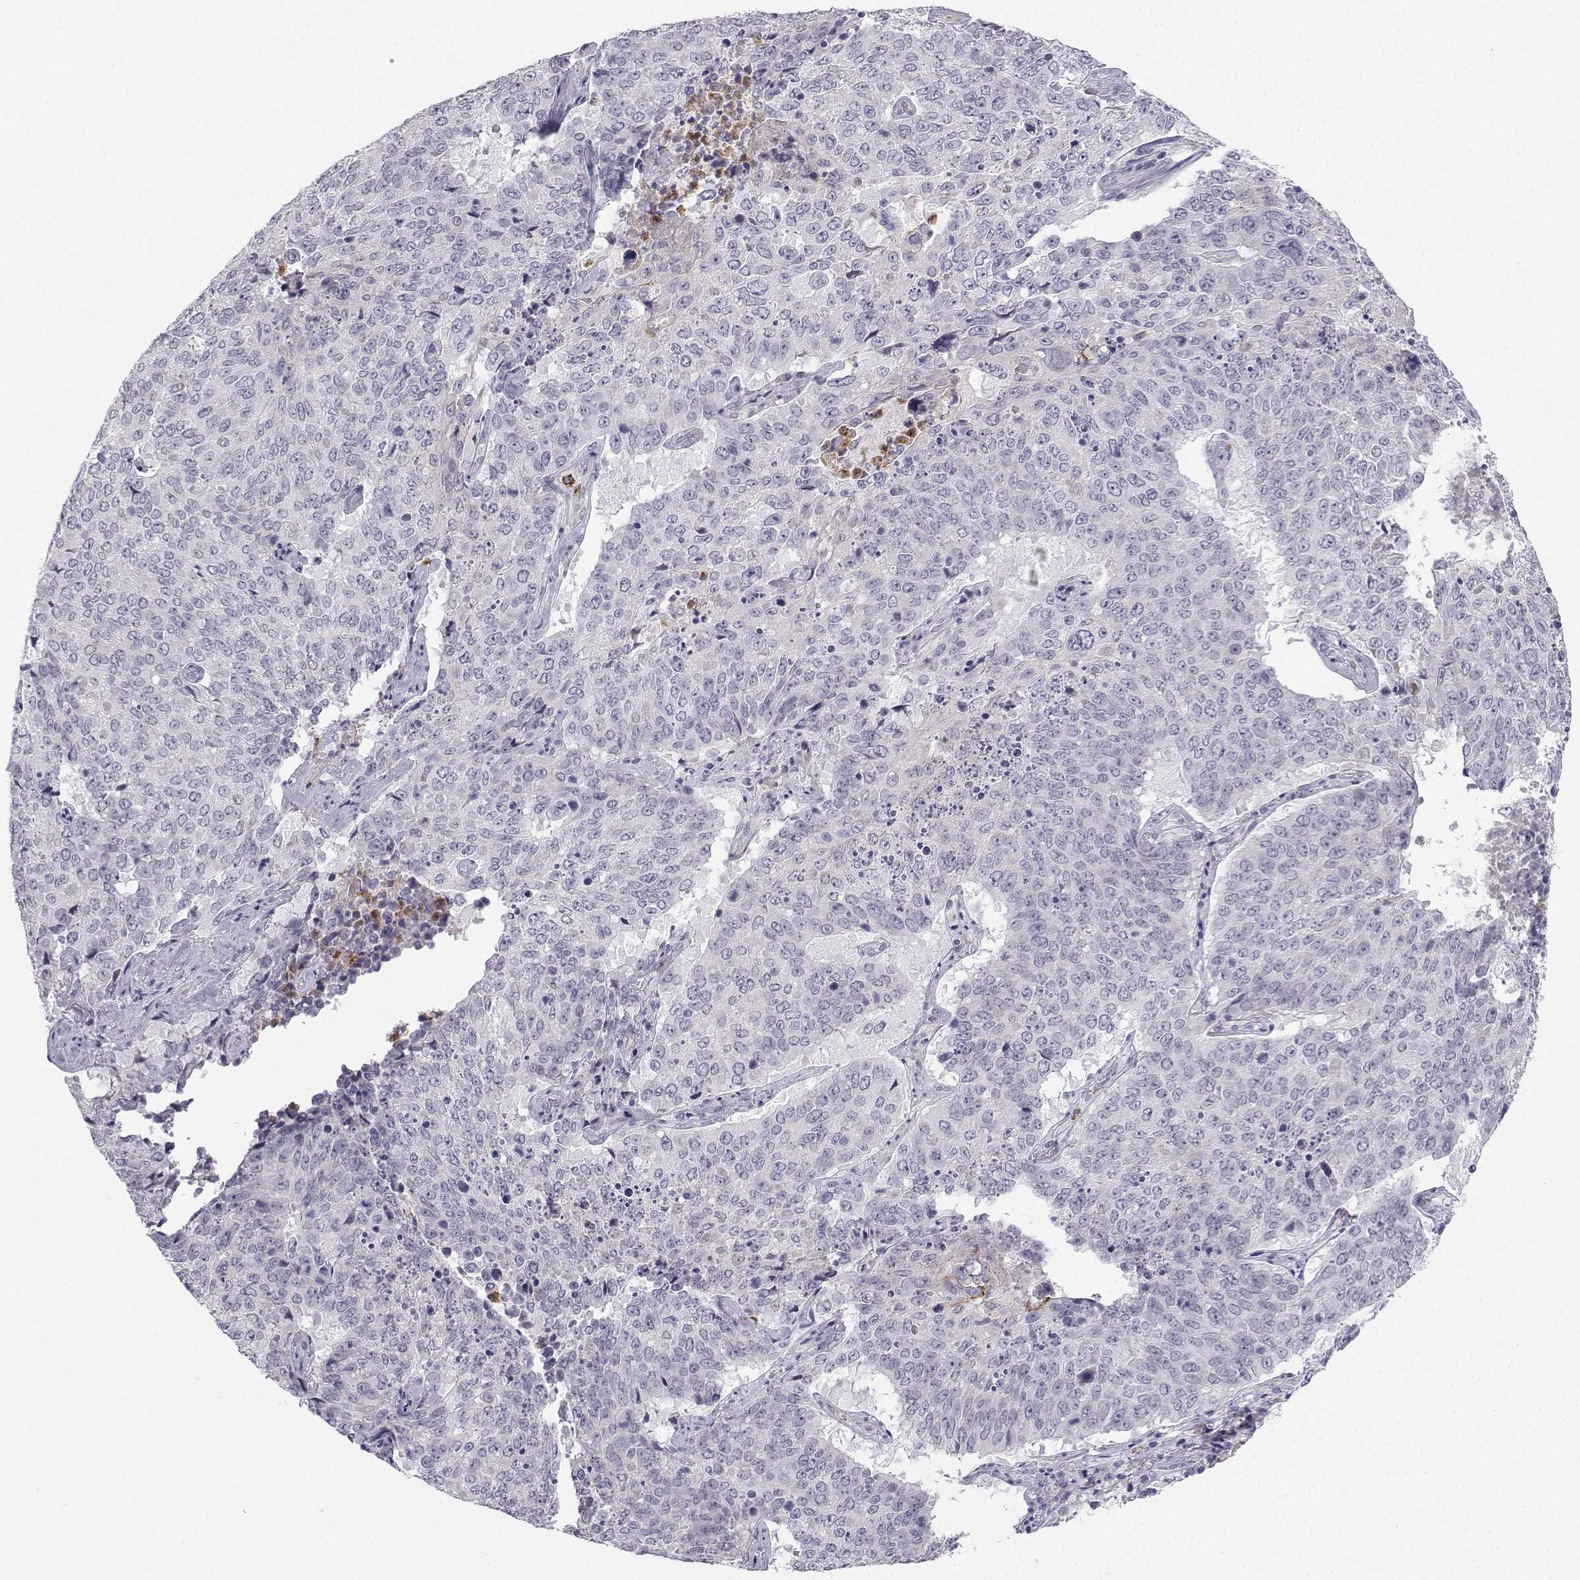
{"staining": {"intensity": "negative", "quantity": "none", "location": "none"}, "tissue": "lung cancer", "cell_type": "Tumor cells", "image_type": "cancer", "snomed": [{"axis": "morphology", "description": "Normal tissue, NOS"}, {"axis": "morphology", "description": "Squamous cell carcinoma, NOS"}, {"axis": "topography", "description": "Bronchus"}, {"axis": "topography", "description": "Lung"}], "caption": "Photomicrograph shows no protein positivity in tumor cells of lung squamous cell carcinoma tissue. Brightfield microscopy of IHC stained with DAB (3,3'-diaminobenzidine) (brown) and hematoxylin (blue), captured at high magnification.", "gene": "CALY", "patient": {"sex": "male", "age": 64}}